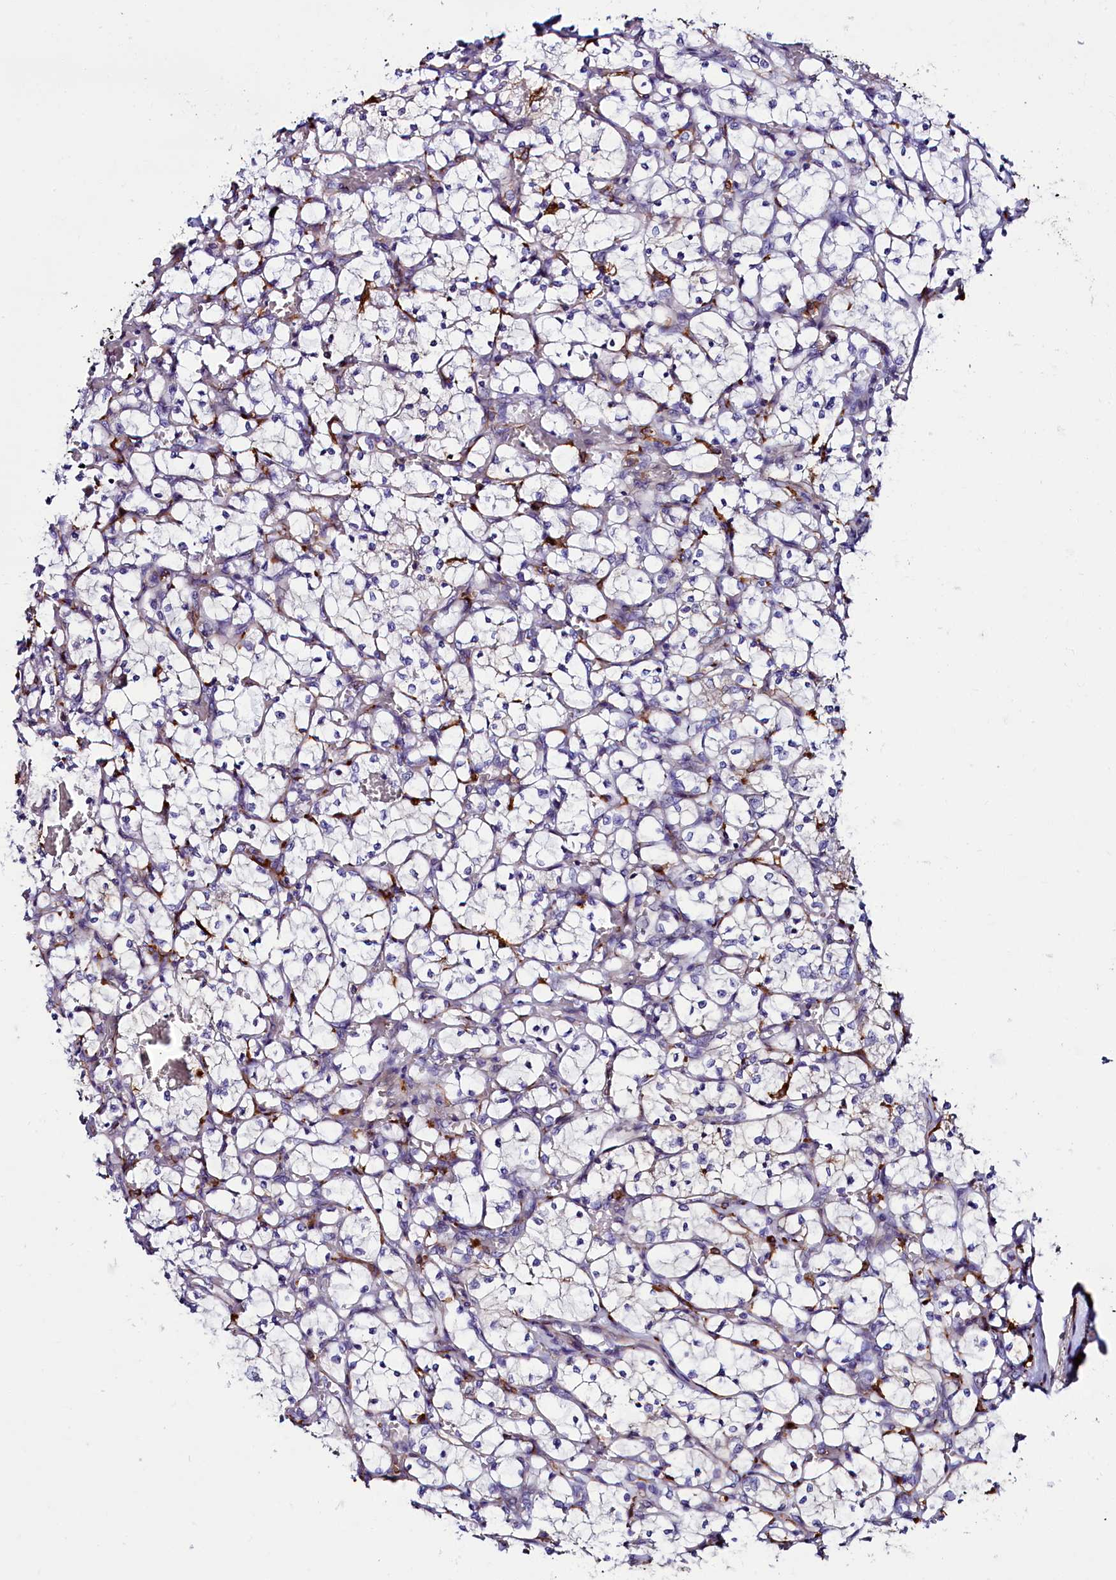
{"staining": {"intensity": "negative", "quantity": "none", "location": "none"}, "tissue": "renal cancer", "cell_type": "Tumor cells", "image_type": "cancer", "snomed": [{"axis": "morphology", "description": "Adenocarcinoma, NOS"}, {"axis": "topography", "description": "Kidney"}], "caption": "DAB (3,3'-diaminobenzidine) immunohistochemical staining of human renal cancer (adenocarcinoma) displays no significant positivity in tumor cells. The staining is performed using DAB brown chromogen with nuclei counter-stained in using hematoxylin.", "gene": "IL20RA", "patient": {"sex": "female", "age": 69}}